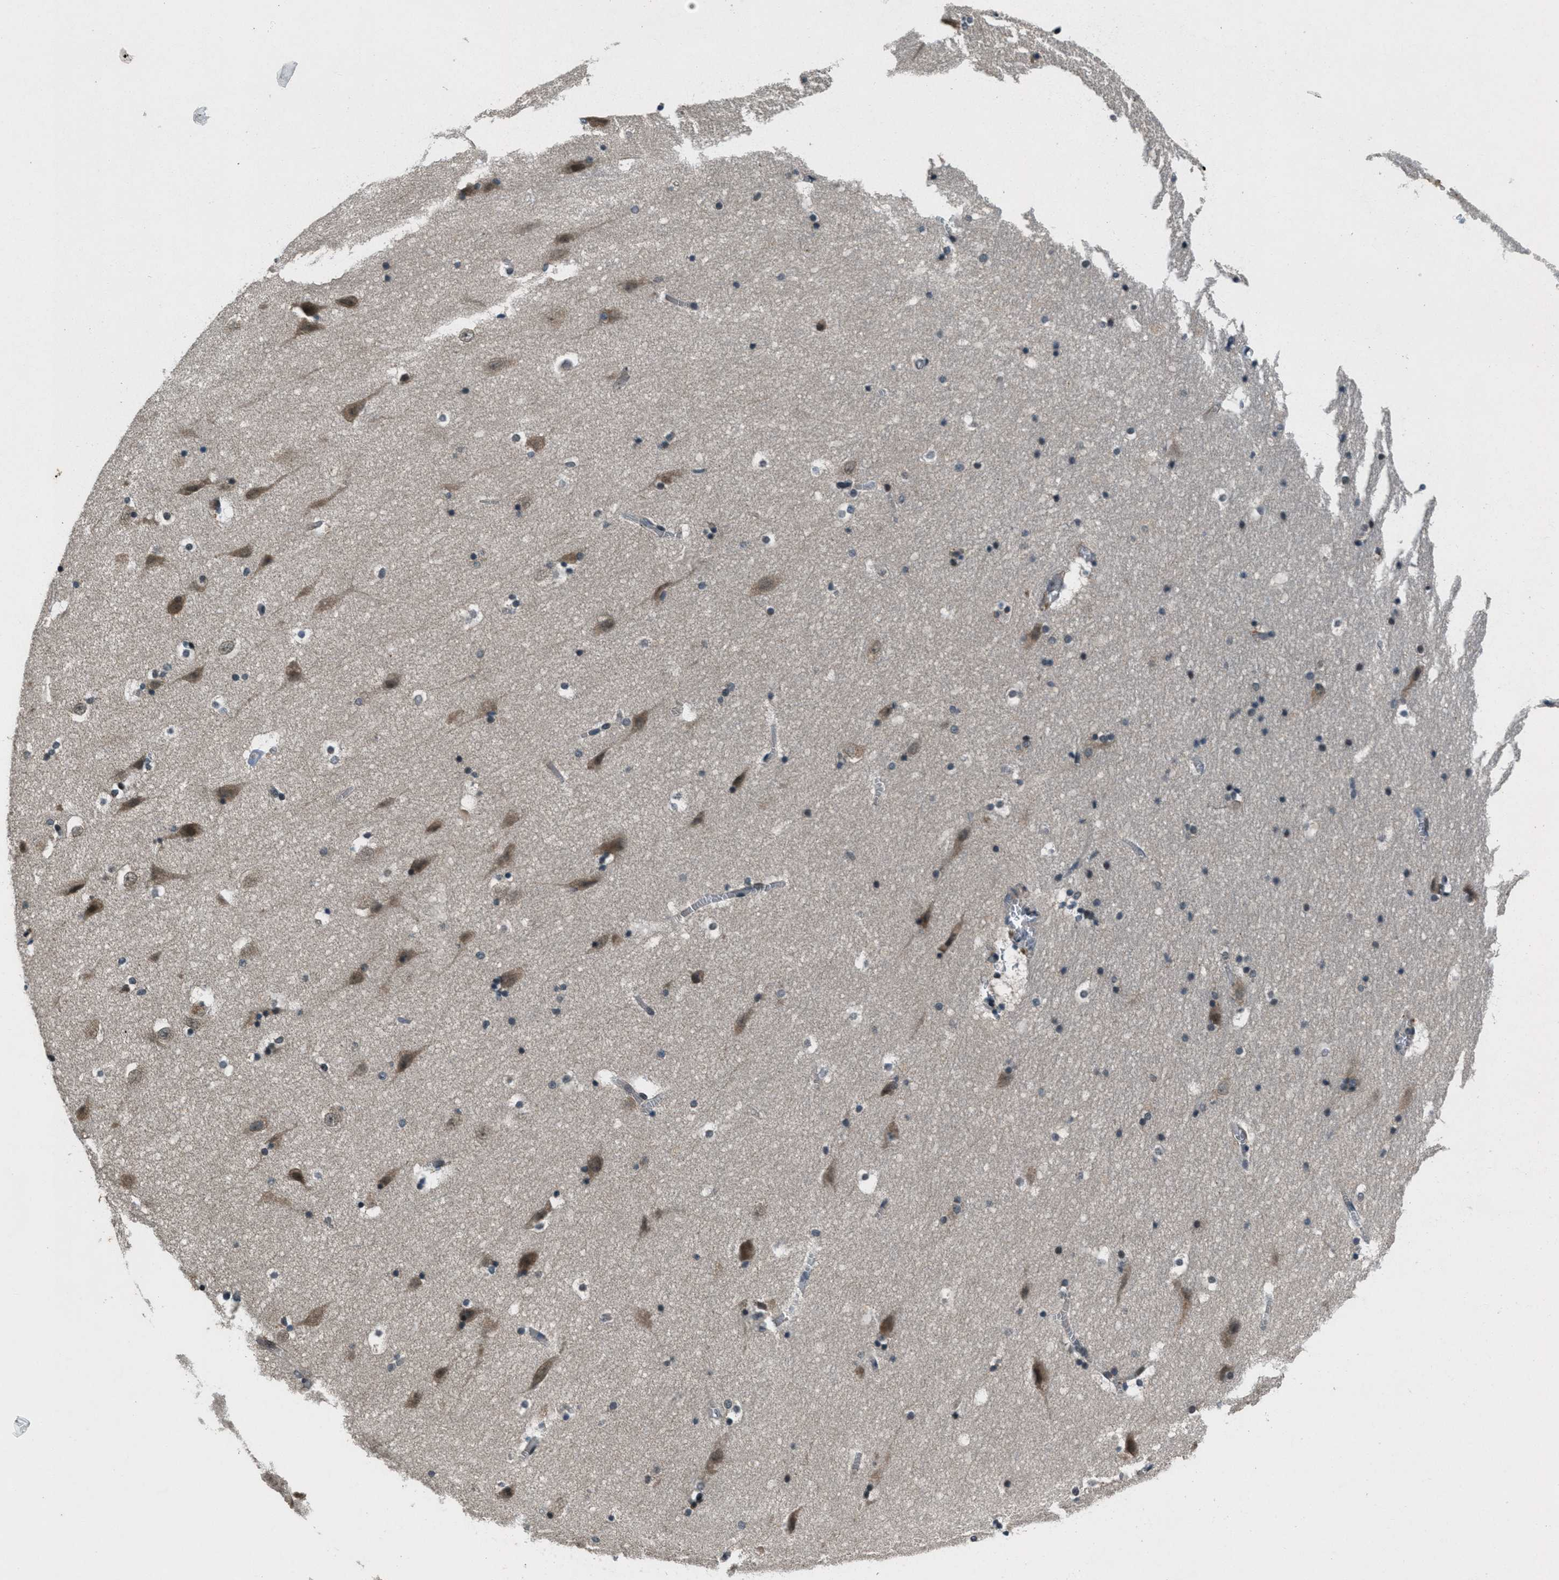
{"staining": {"intensity": "moderate", "quantity": "<25%", "location": "nuclear"}, "tissue": "hippocampus", "cell_type": "Glial cells", "image_type": "normal", "snomed": [{"axis": "morphology", "description": "Normal tissue, NOS"}, {"axis": "topography", "description": "Hippocampus"}], "caption": "DAB (3,3'-diaminobenzidine) immunohistochemical staining of benign human hippocampus displays moderate nuclear protein staining in approximately <25% of glial cells. The protein of interest is shown in brown color, while the nuclei are stained blue.", "gene": "EPSTI1", "patient": {"sex": "male", "age": 45}}